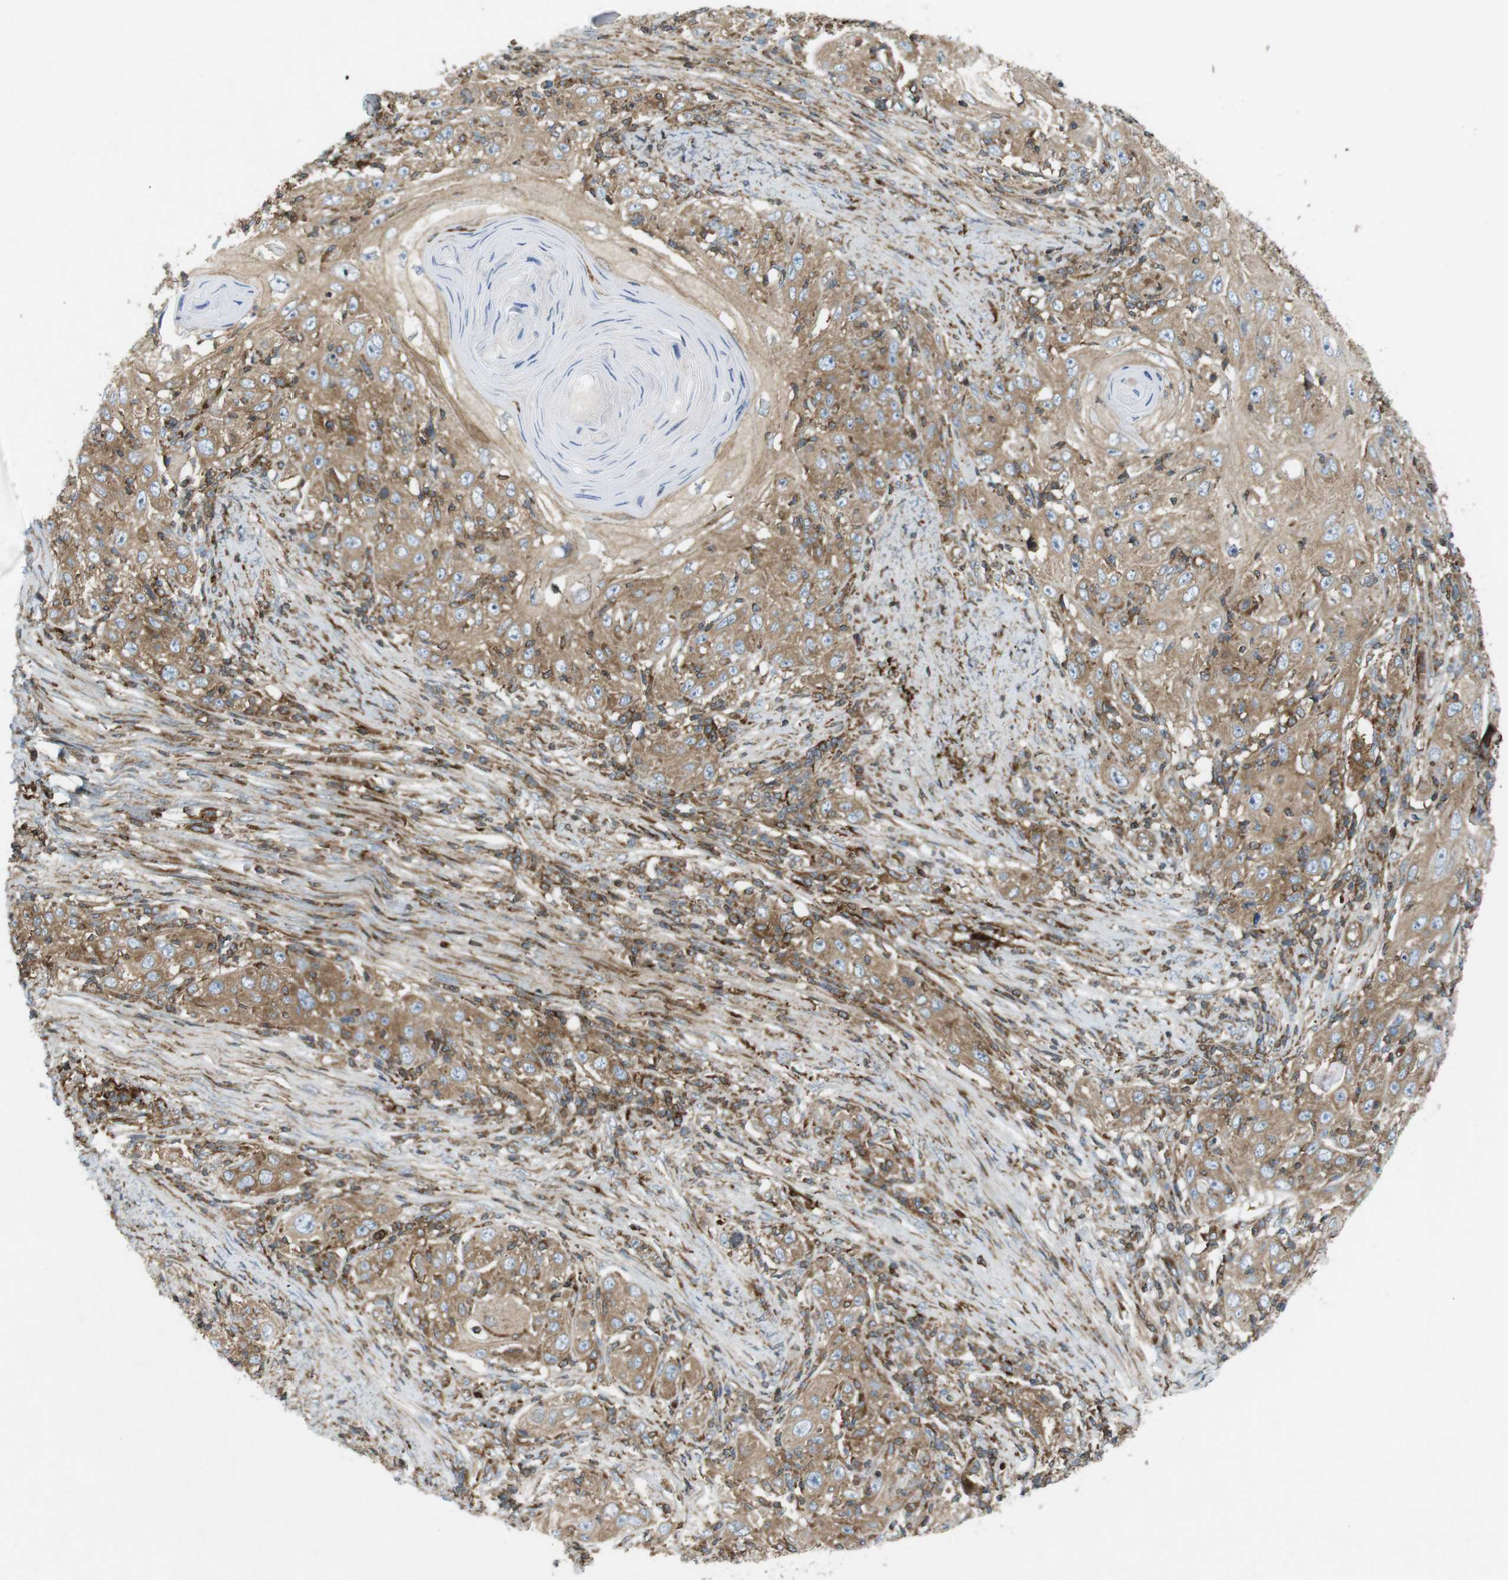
{"staining": {"intensity": "moderate", "quantity": ">75%", "location": "cytoplasmic/membranous"}, "tissue": "skin cancer", "cell_type": "Tumor cells", "image_type": "cancer", "snomed": [{"axis": "morphology", "description": "Squamous cell carcinoma, NOS"}, {"axis": "topography", "description": "Skin"}], "caption": "Skin squamous cell carcinoma was stained to show a protein in brown. There is medium levels of moderate cytoplasmic/membranous positivity in approximately >75% of tumor cells. The protein is stained brown, and the nuclei are stained in blue (DAB IHC with brightfield microscopy, high magnification).", "gene": "FLII", "patient": {"sex": "female", "age": 88}}